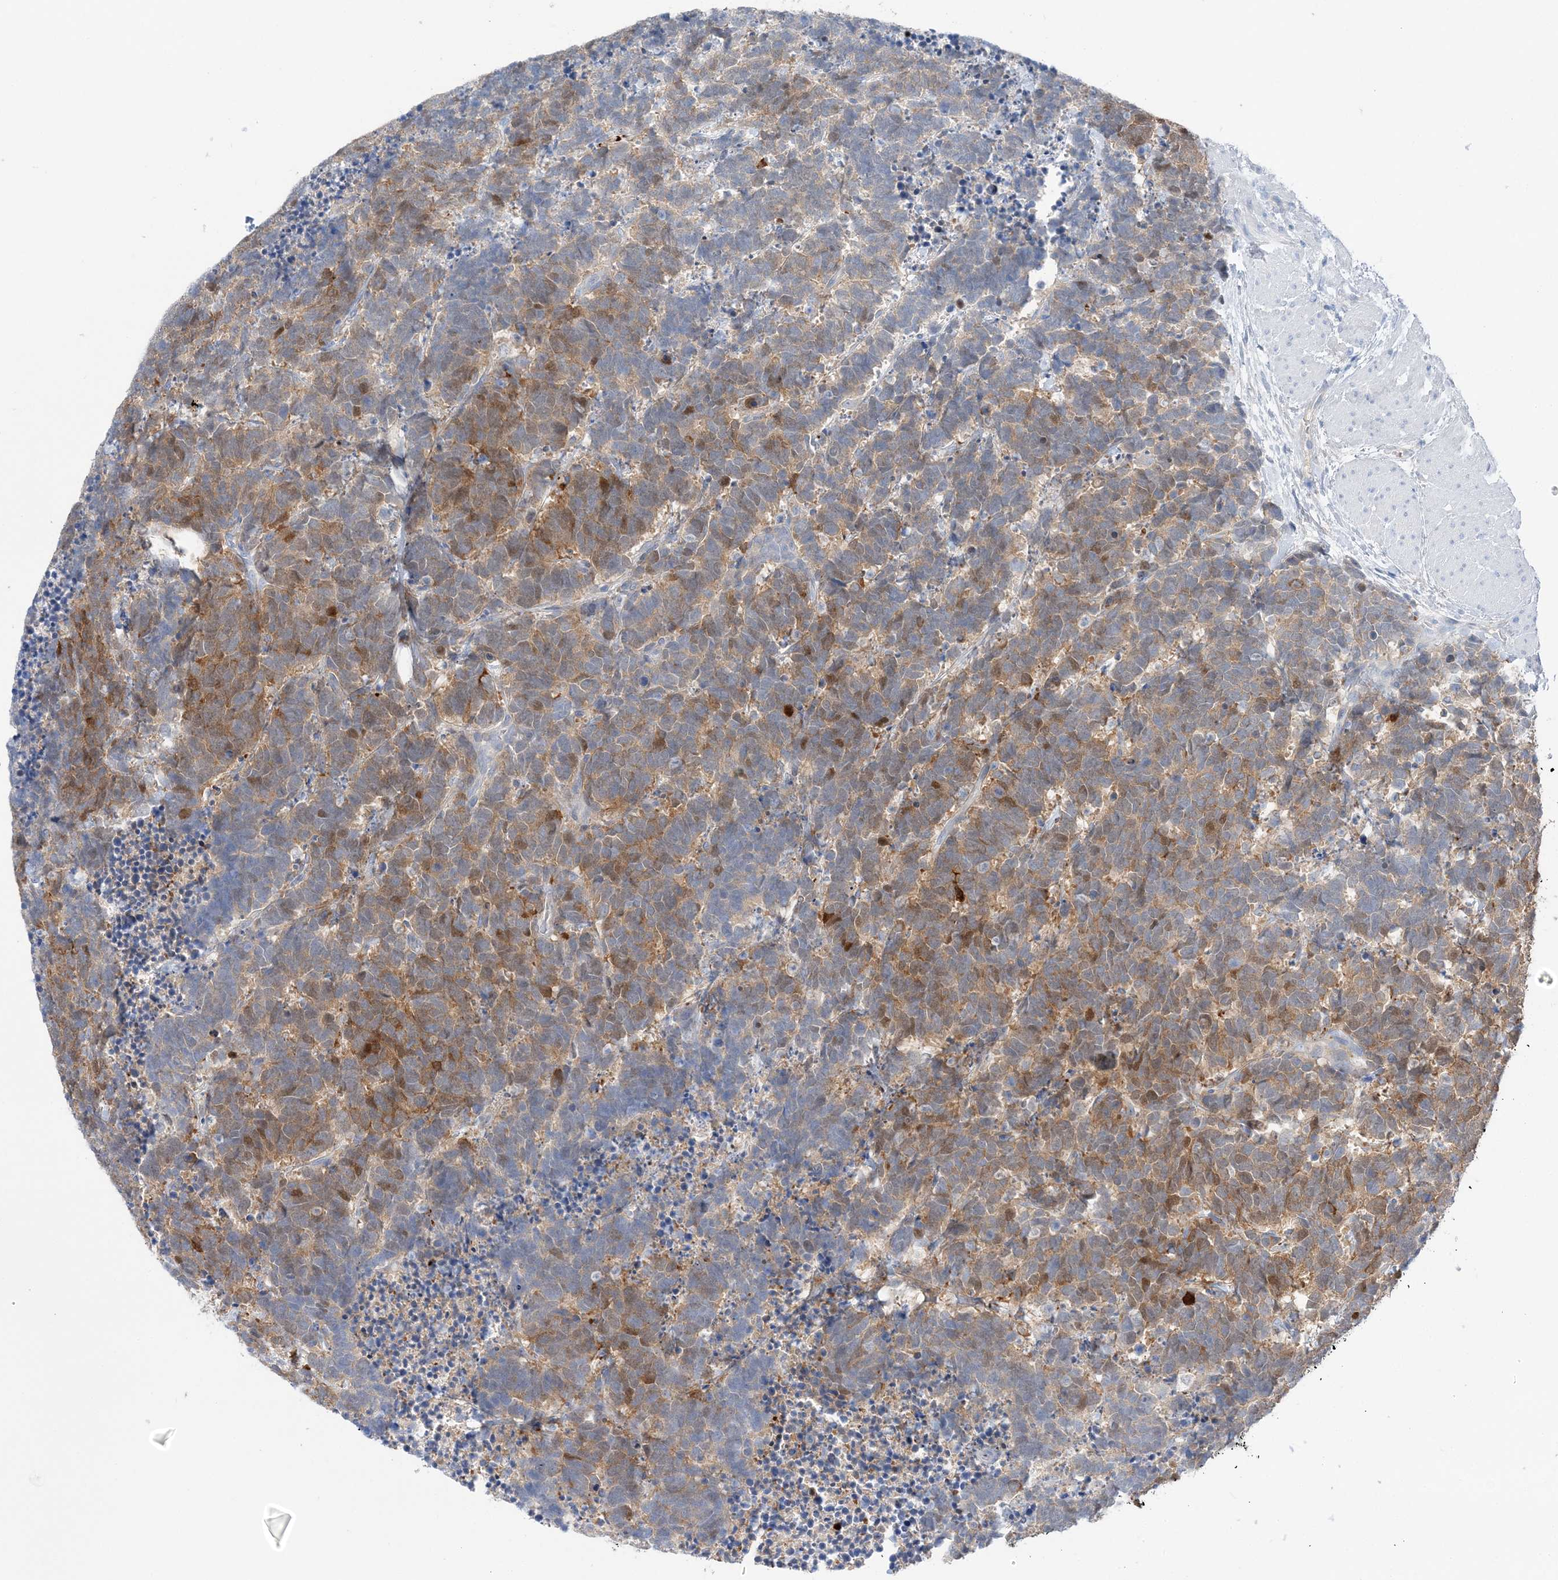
{"staining": {"intensity": "moderate", "quantity": "25%-75%", "location": "cytoplasmic/membranous"}, "tissue": "carcinoid", "cell_type": "Tumor cells", "image_type": "cancer", "snomed": [{"axis": "morphology", "description": "Carcinoma, NOS"}, {"axis": "morphology", "description": "Carcinoid, malignant, NOS"}, {"axis": "topography", "description": "Urinary bladder"}], "caption": "Immunohistochemical staining of human carcinoid reveals moderate cytoplasmic/membranous protein staining in about 25%-75% of tumor cells.", "gene": "HMGCS1", "patient": {"sex": "male", "age": 57}}